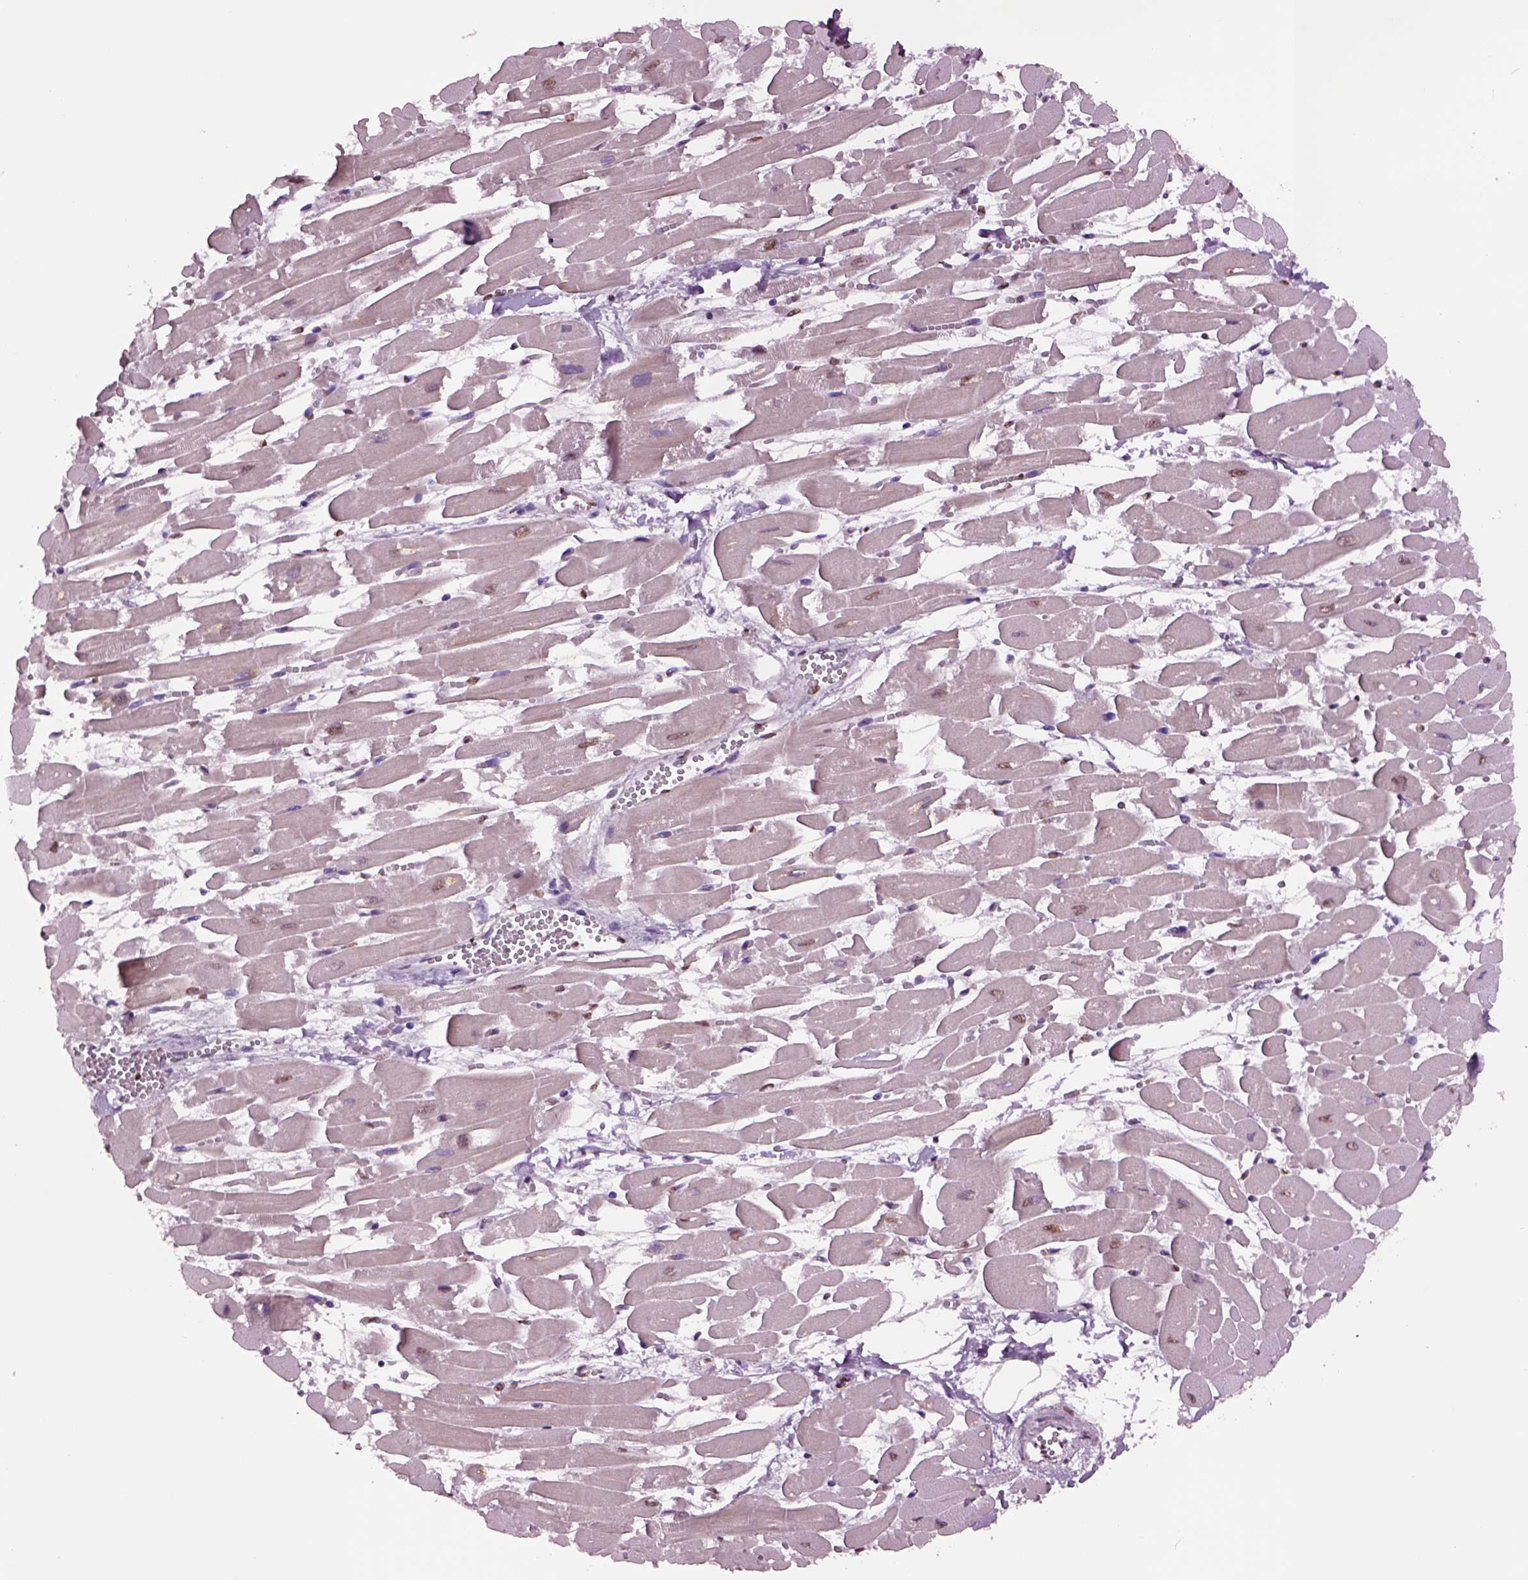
{"staining": {"intensity": "strong", "quantity": "25%-75%", "location": "nuclear"}, "tissue": "heart muscle", "cell_type": "Cardiomyocytes", "image_type": "normal", "snomed": [{"axis": "morphology", "description": "Normal tissue, NOS"}, {"axis": "topography", "description": "Heart"}], "caption": "Benign heart muscle demonstrates strong nuclear expression in about 25%-75% of cardiomyocytes, visualized by immunohistochemistry. (DAB (3,3'-diaminobenzidine) IHC, brown staining for protein, blue staining for nuclei).", "gene": "DDX3X", "patient": {"sex": "female", "age": 52}}